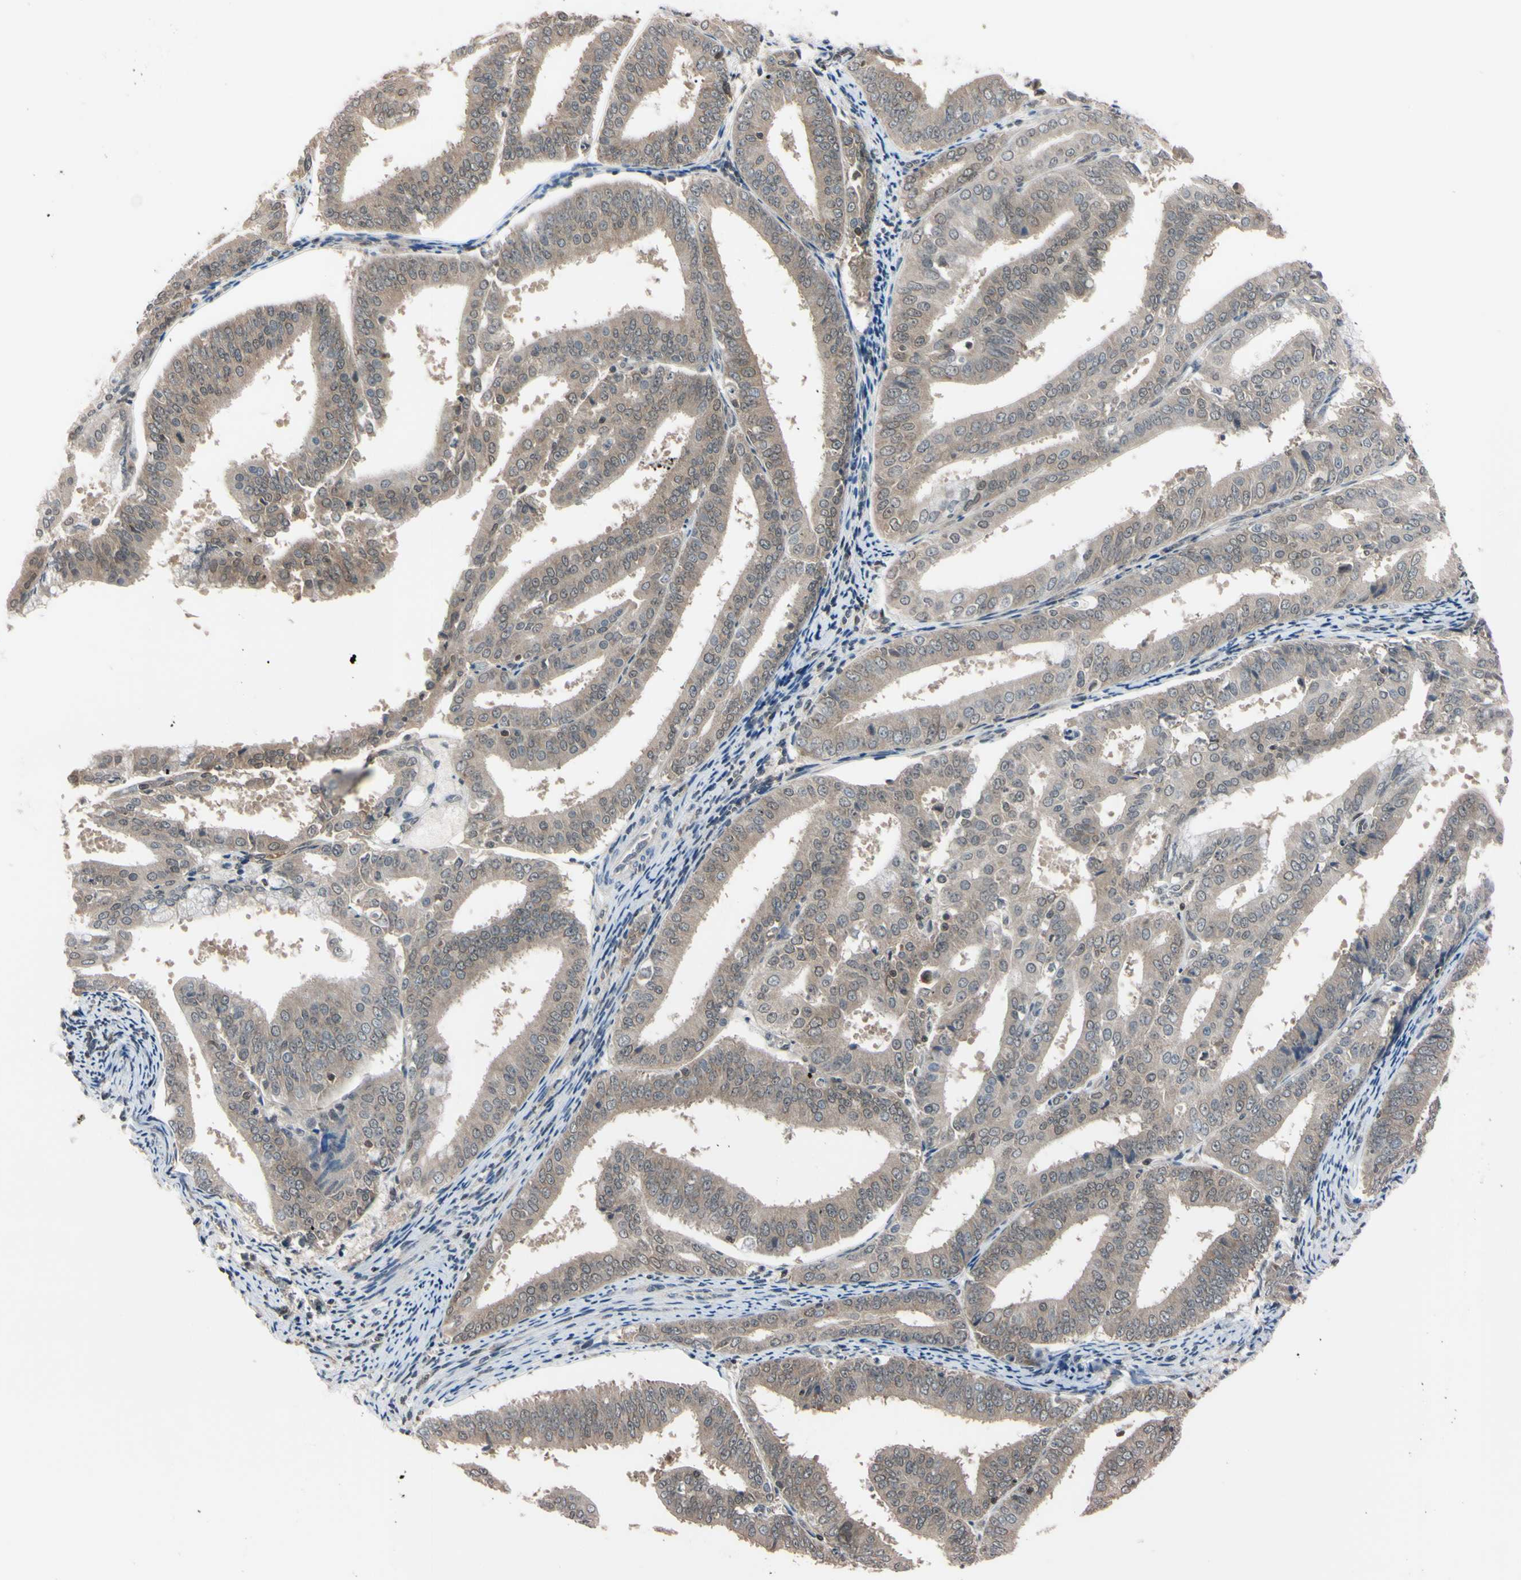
{"staining": {"intensity": "weak", "quantity": ">75%", "location": "cytoplasmic/membranous"}, "tissue": "endometrial cancer", "cell_type": "Tumor cells", "image_type": "cancer", "snomed": [{"axis": "morphology", "description": "Adenocarcinoma, NOS"}, {"axis": "topography", "description": "Endometrium"}], "caption": "A photomicrograph of human endometrial adenocarcinoma stained for a protein shows weak cytoplasmic/membranous brown staining in tumor cells.", "gene": "UBE2I", "patient": {"sex": "female", "age": 63}}